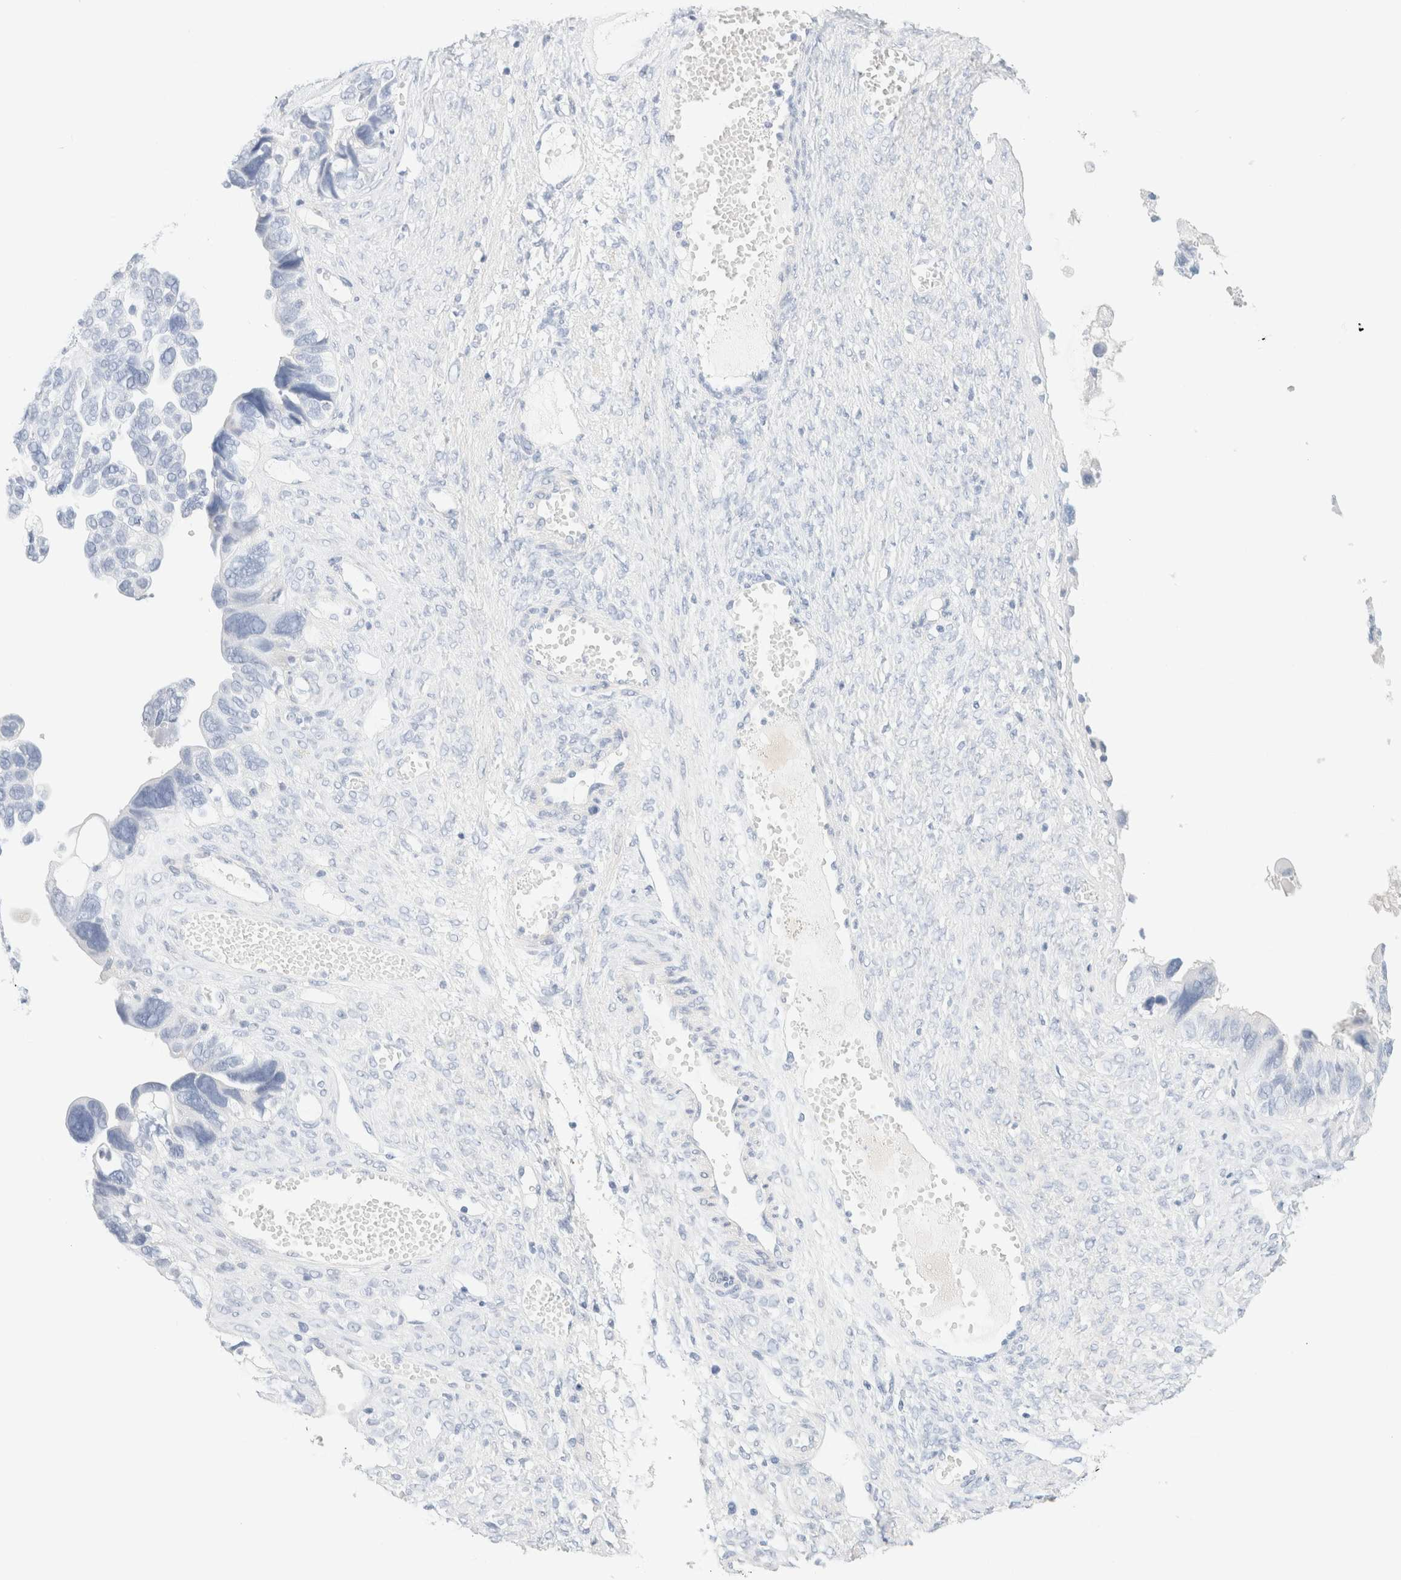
{"staining": {"intensity": "negative", "quantity": "none", "location": "none"}, "tissue": "ovarian cancer", "cell_type": "Tumor cells", "image_type": "cancer", "snomed": [{"axis": "morphology", "description": "Cystadenocarcinoma, serous, NOS"}, {"axis": "topography", "description": "Ovary"}], "caption": "A histopathology image of human serous cystadenocarcinoma (ovarian) is negative for staining in tumor cells.", "gene": "DPYS", "patient": {"sex": "female", "age": 79}}